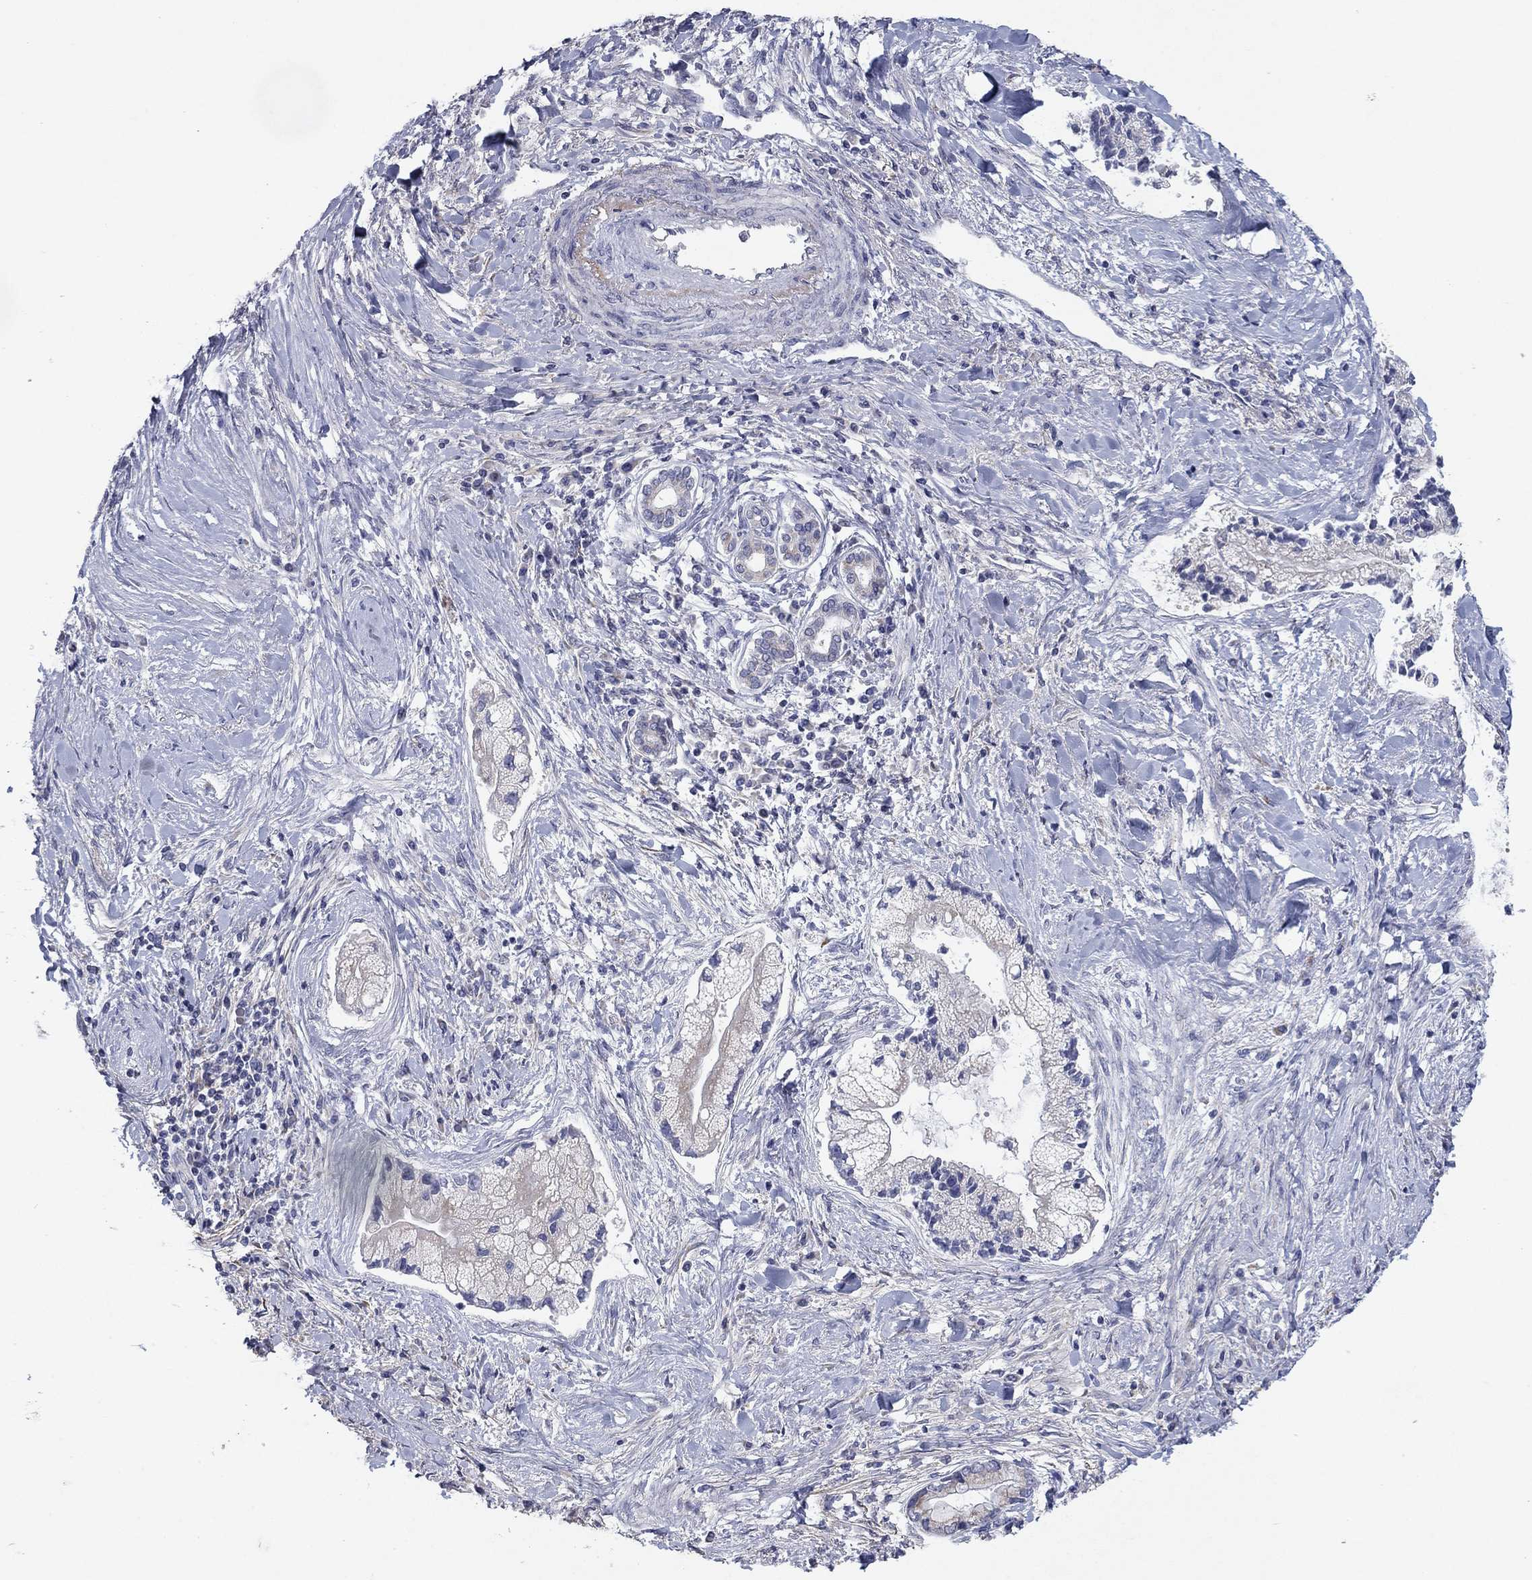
{"staining": {"intensity": "negative", "quantity": "none", "location": "none"}, "tissue": "liver cancer", "cell_type": "Tumor cells", "image_type": "cancer", "snomed": [{"axis": "morphology", "description": "Cholangiocarcinoma"}, {"axis": "topography", "description": "Liver"}], "caption": "Immunohistochemical staining of liver cancer shows no significant expression in tumor cells.", "gene": "PTGDS", "patient": {"sex": "male", "age": 50}}